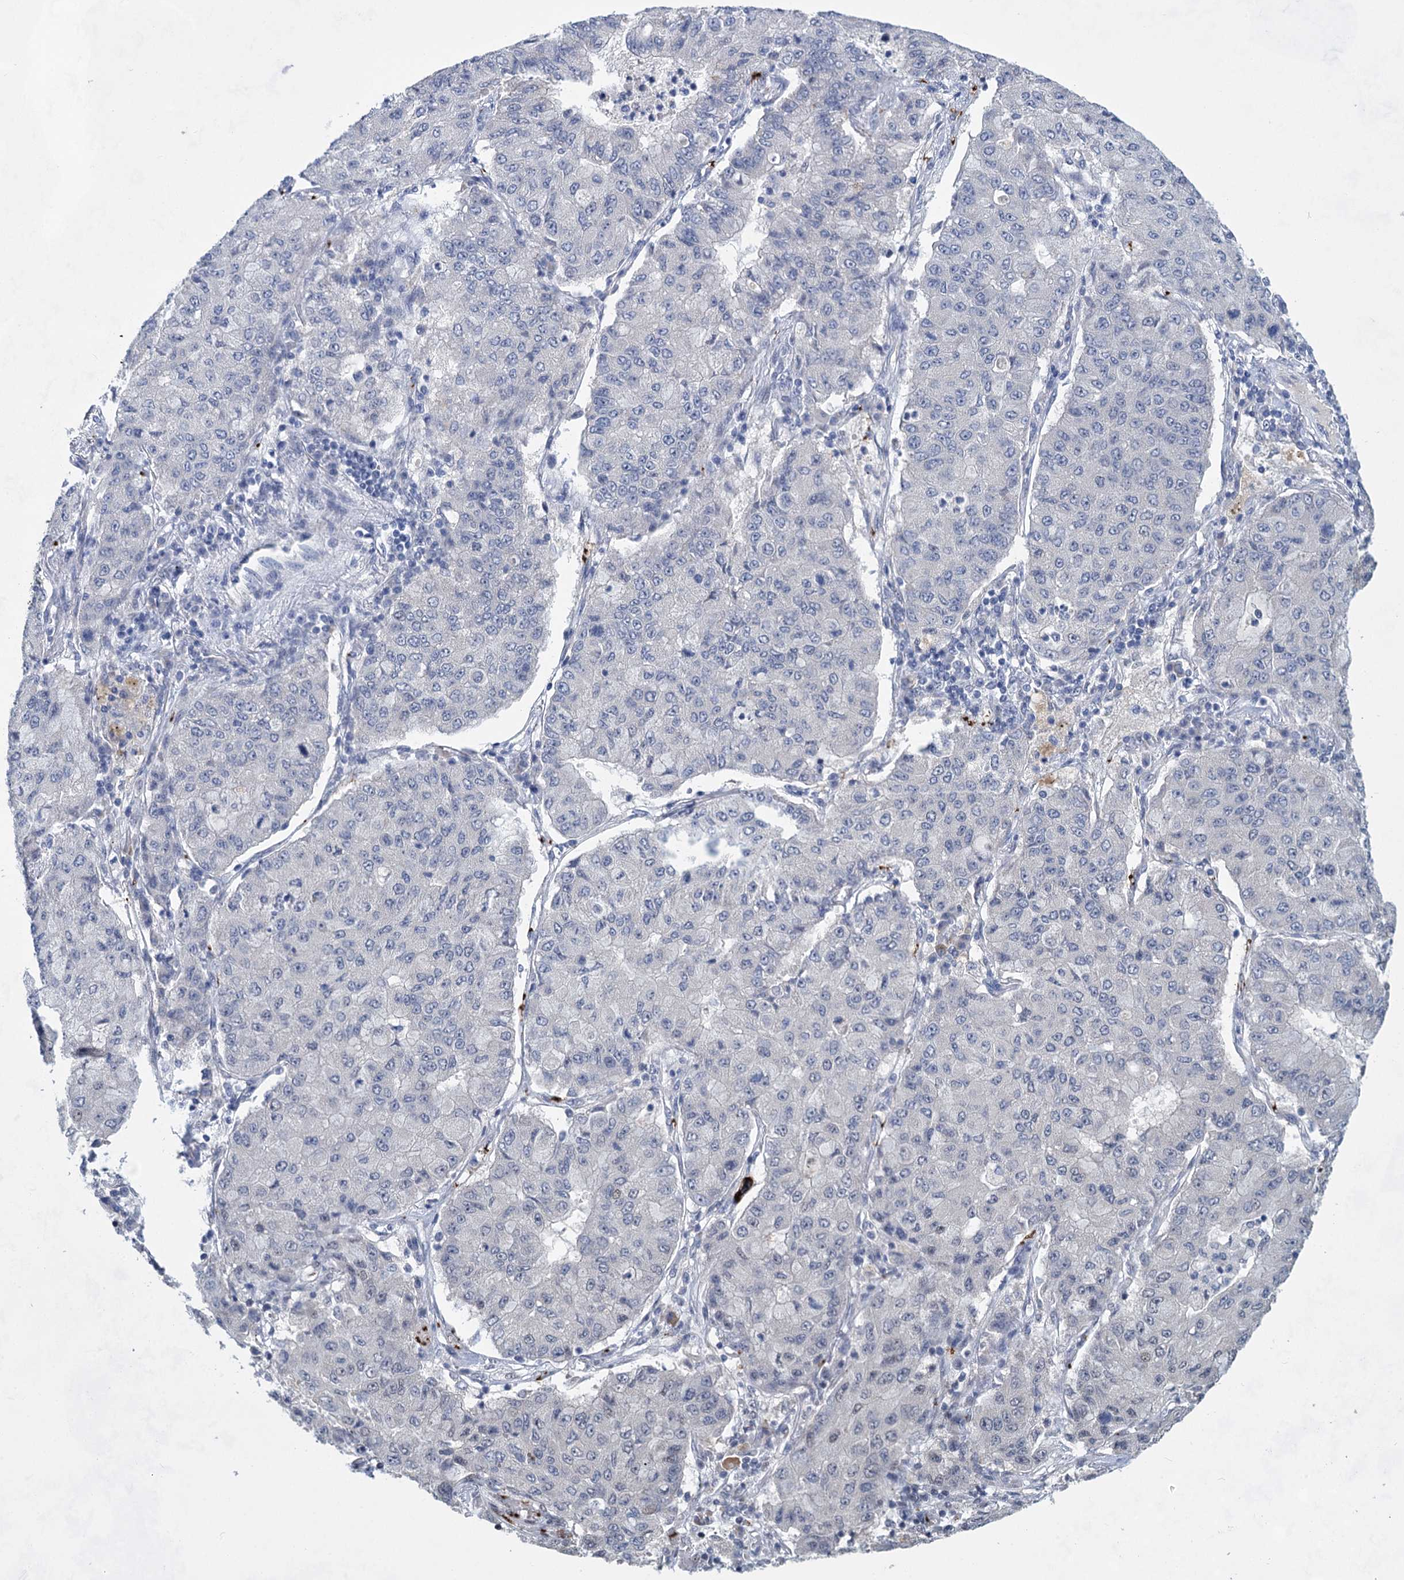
{"staining": {"intensity": "negative", "quantity": "none", "location": "none"}, "tissue": "lung cancer", "cell_type": "Tumor cells", "image_type": "cancer", "snomed": [{"axis": "morphology", "description": "Squamous cell carcinoma, NOS"}, {"axis": "topography", "description": "Lung"}], "caption": "Tumor cells show no significant staining in lung cancer (squamous cell carcinoma).", "gene": "MON2", "patient": {"sex": "male", "age": 74}}